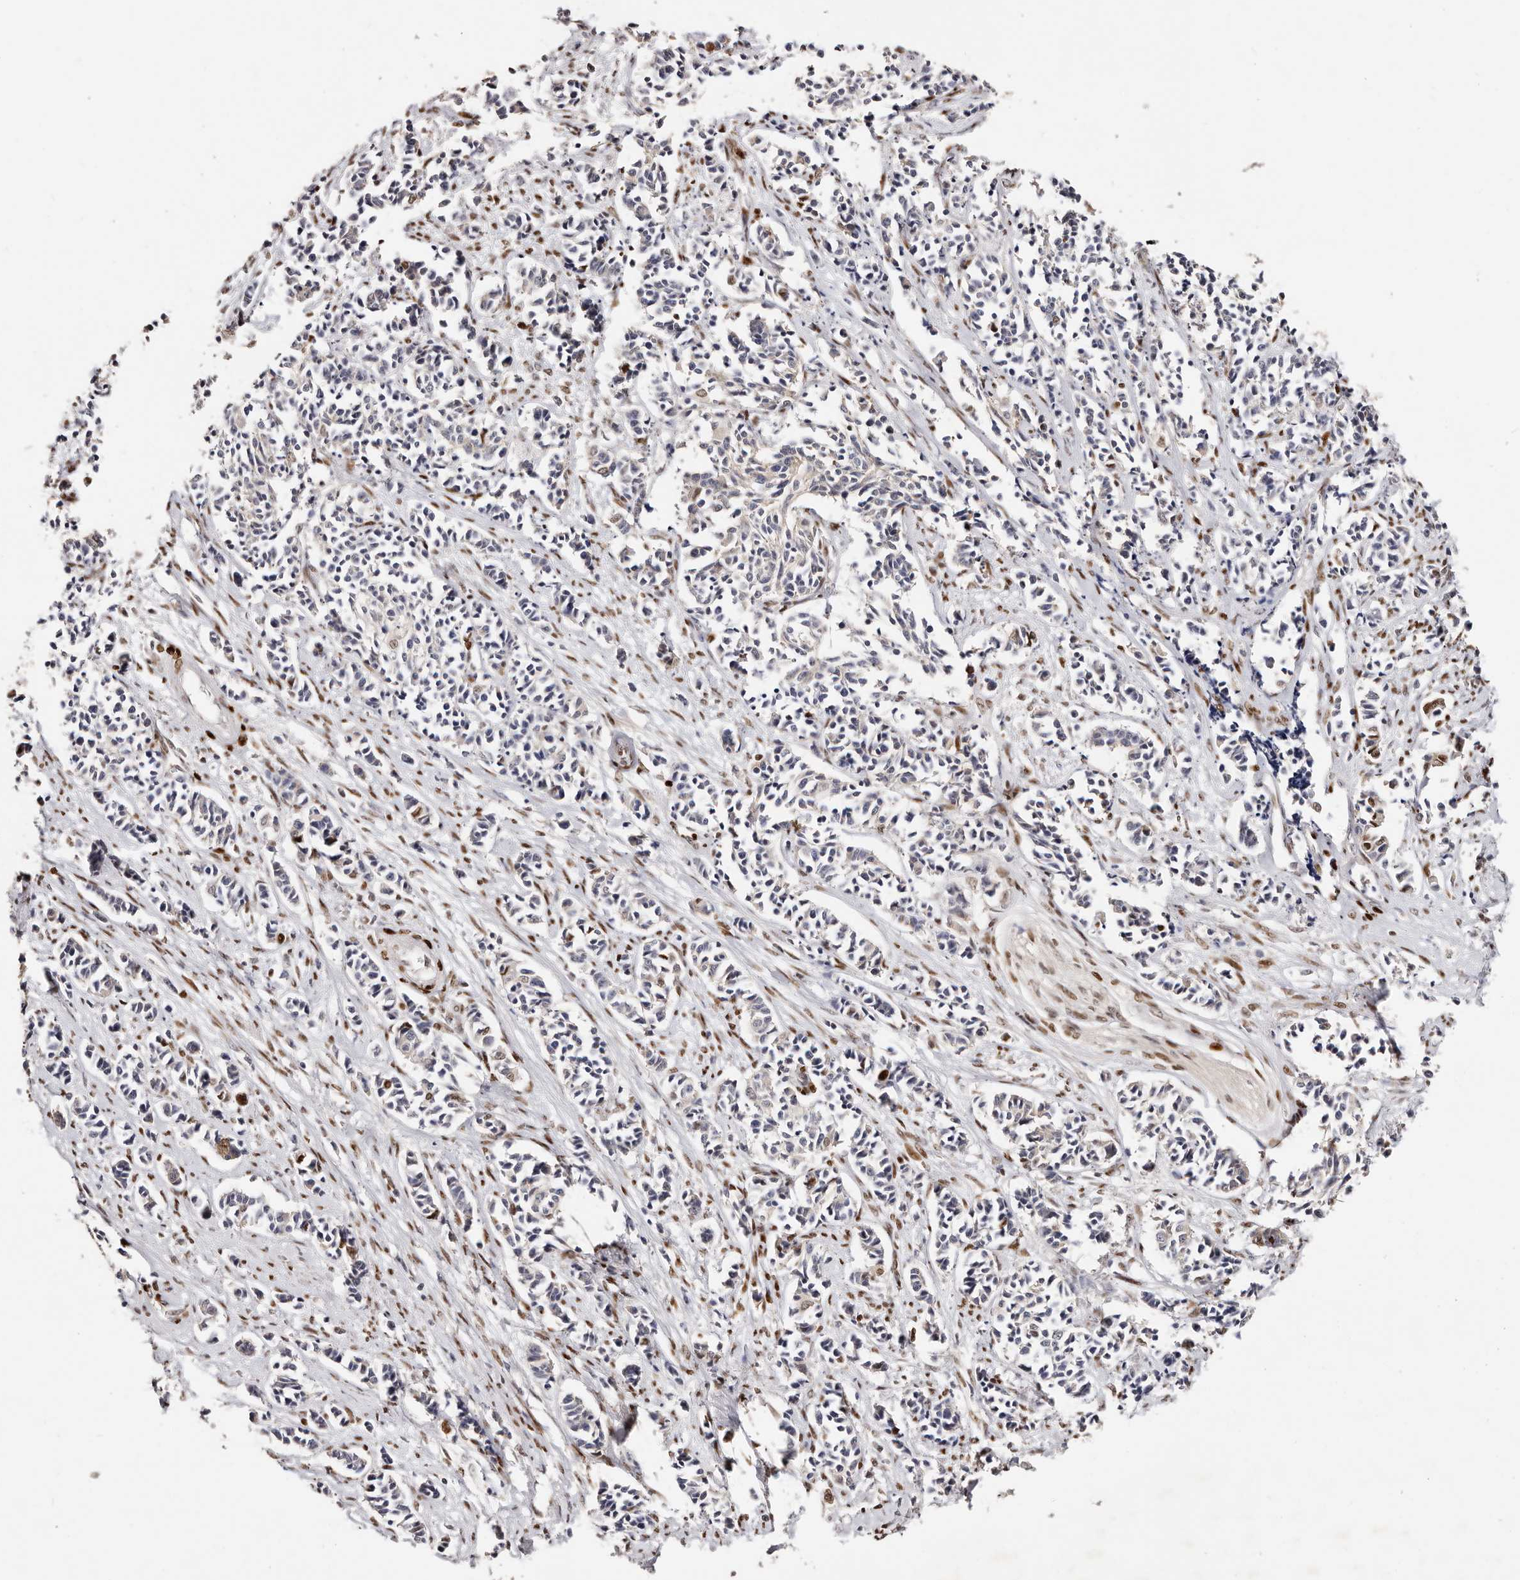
{"staining": {"intensity": "weak", "quantity": "<25%", "location": "nuclear"}, "tissue": "cervical cancer", "cell_type": "Tumor cells", "image_type": "cancer", "snomed": [{"axis": "morphology", "description": "Normal tissue, NOS"}, {"axis": "morphology", "description": "Squamous cell carcinoma, NOS"}, {"axis": "topography", "description": "Cervix"}], "caption": "DAB immunohistochemical staining of cervical squamous cell carcinoma displays no significant staining in tumor cells.", "gene": "IQGAP3", "patient": {"sex": "female", "age": 35}}